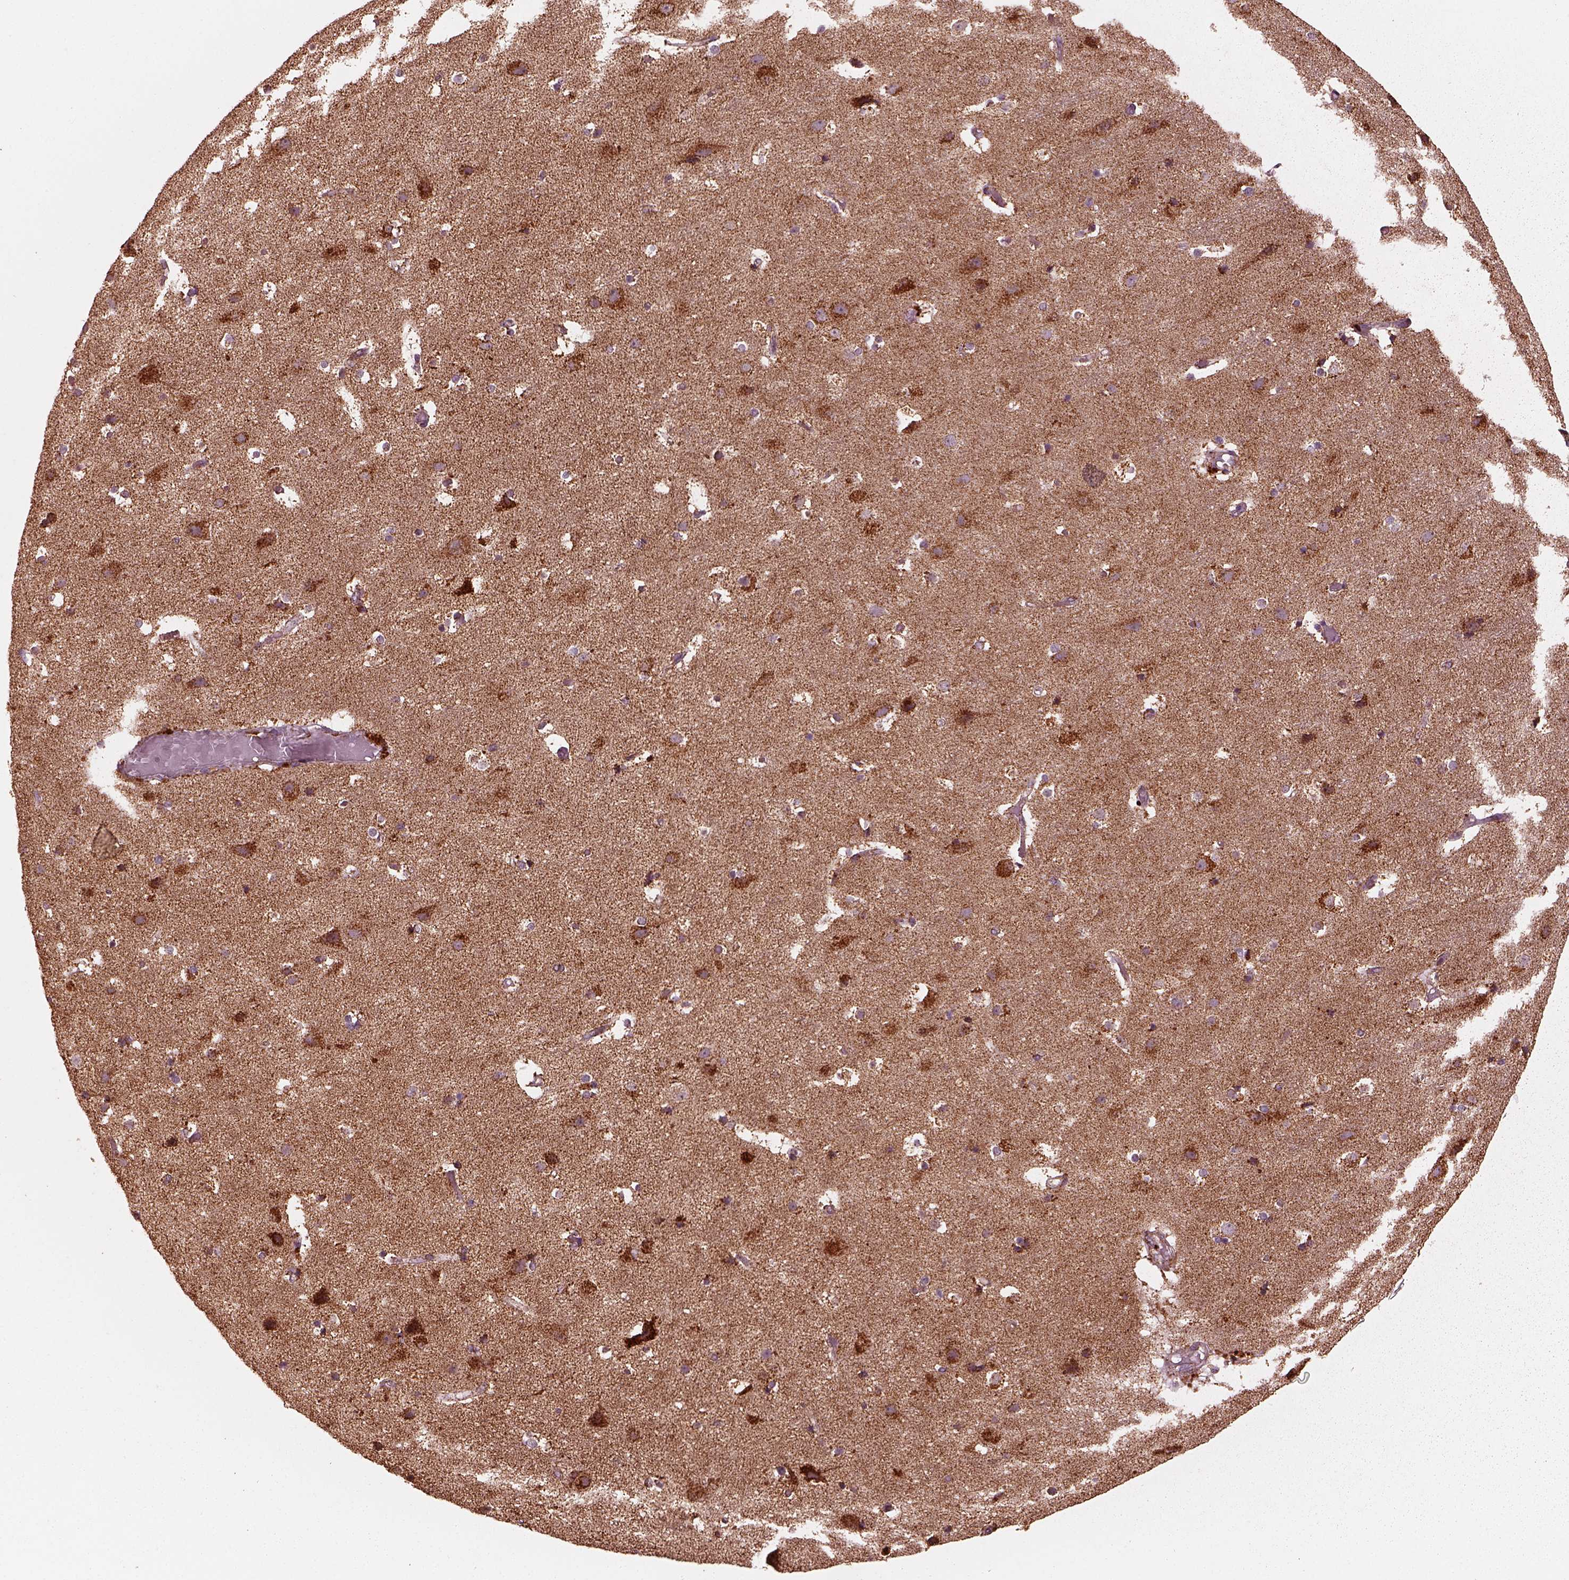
{"staining": {"intensity": "moderate", "quantity": "<25%", "location": "cytoplasmic/membranous"}, "tissue": "cerebral cortex", "cell_type": "Endothelial cells", "image_type": "normal", "snomed": [{"axis": "morphology", "description": "Normal tissue, NOS"}, {"axis": "topography", "description": "Cerebral cortex"}], "caption": "Protein expression analysis of unremarkable cerebral cortex demonstrates moderate cytoplasmic/membranous expression in approximately <25% of endothelial cells. (IHC, brightfield microscopy, high magnification).", "gene": "NDUFB10", "patient": {"sex": "female", "age": 52}}